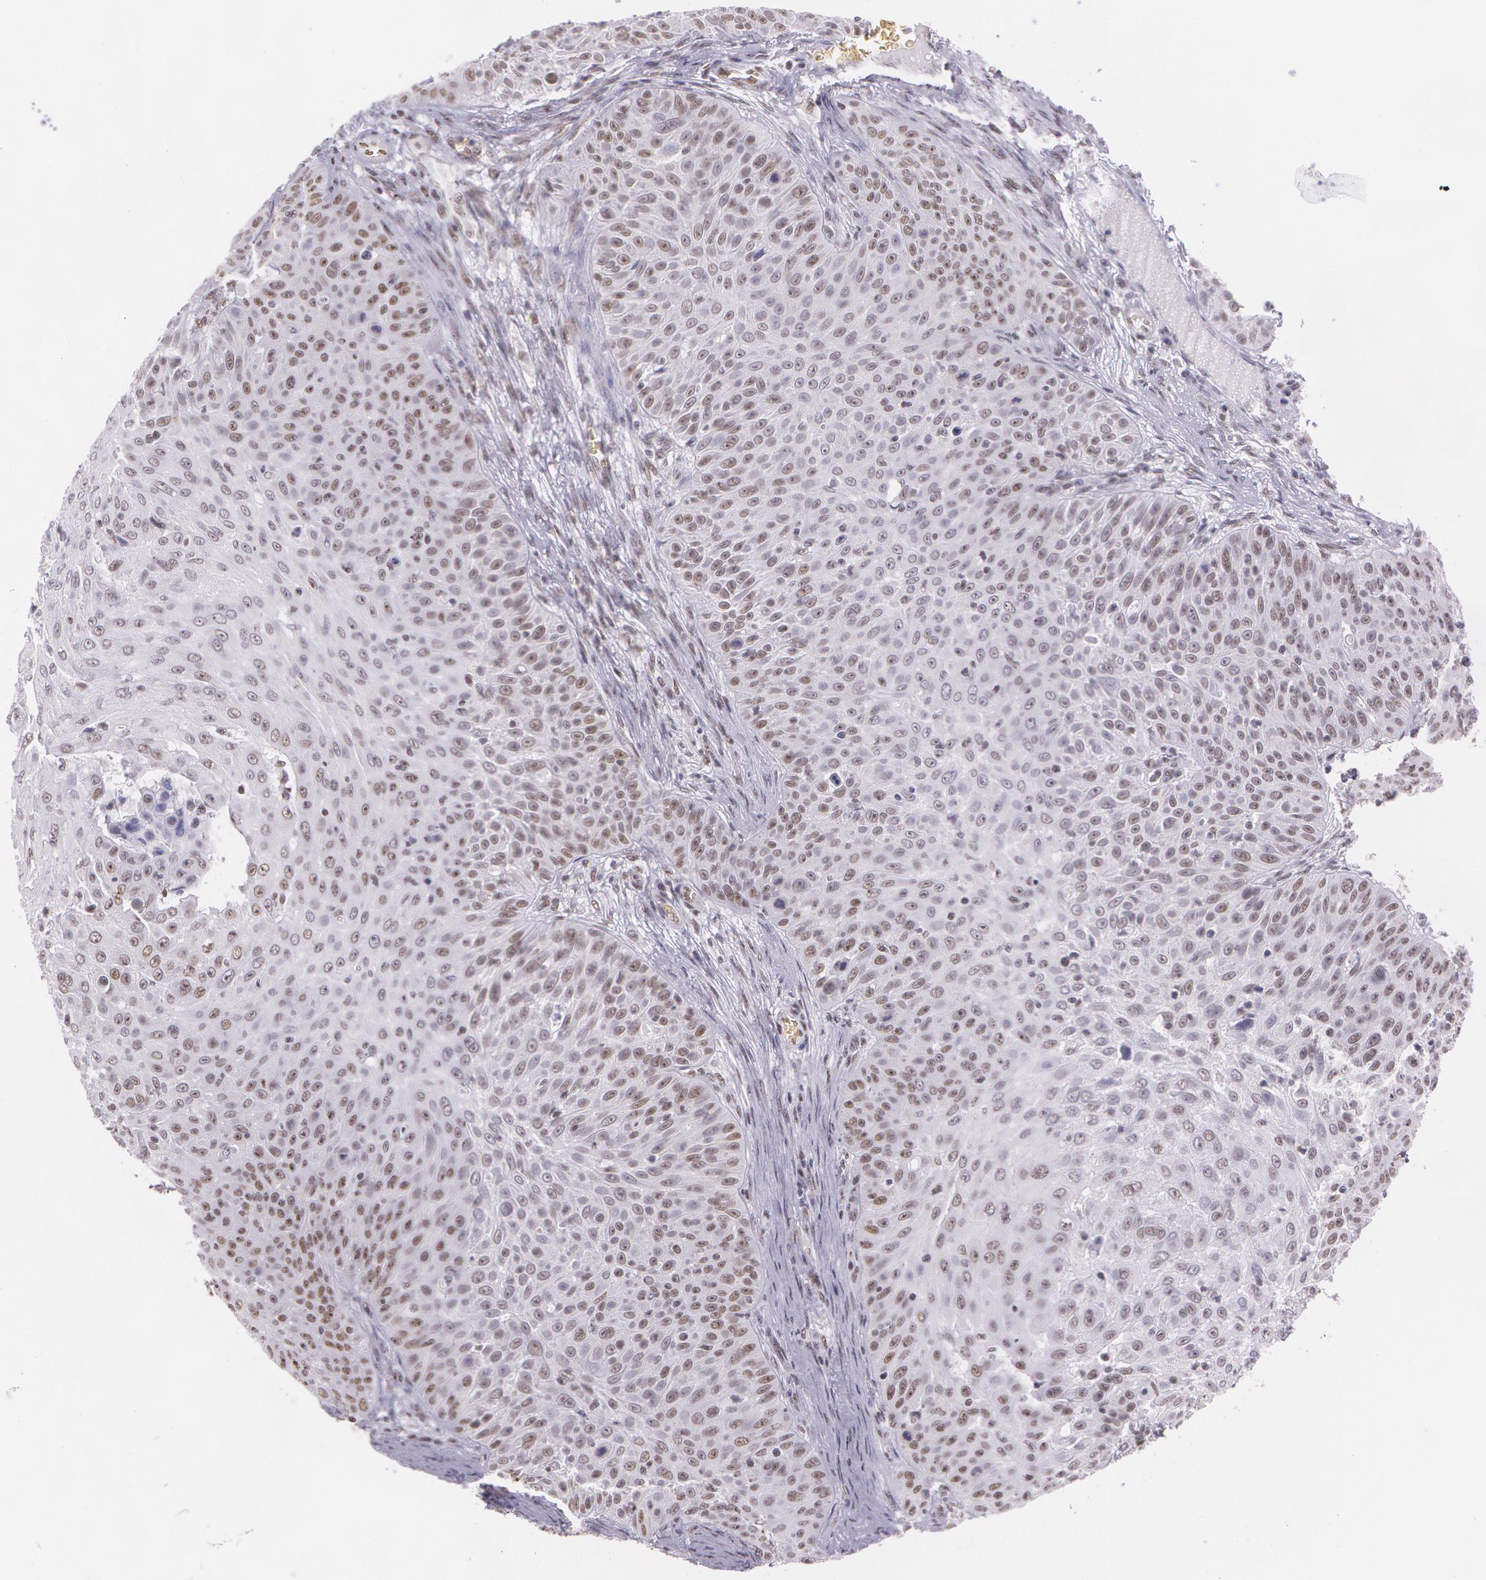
{"staining": {"intensity": "weak", "quantity": "25%-75%", "location": "nuclear"}, "tissue": "skin cancer", "cell_type": "Tumor cells", "image_type": "cancer", "snomed": [{"axis": "morphology", "description": "Squamous cell carcinoma, NOS"}, {"axis": "topography", "description": "Skin"}], "caption": "Skin squamous cell carcinoma was stained to show a protein in brown. There is low levels of weak nuclear staining in approximately 25%-75% of tumor cells. Ihc stains the protein of interest in brown and the nuclei are stained blue.", "gene": "NBN", "patient": {"sex": "male", "age": 82}}